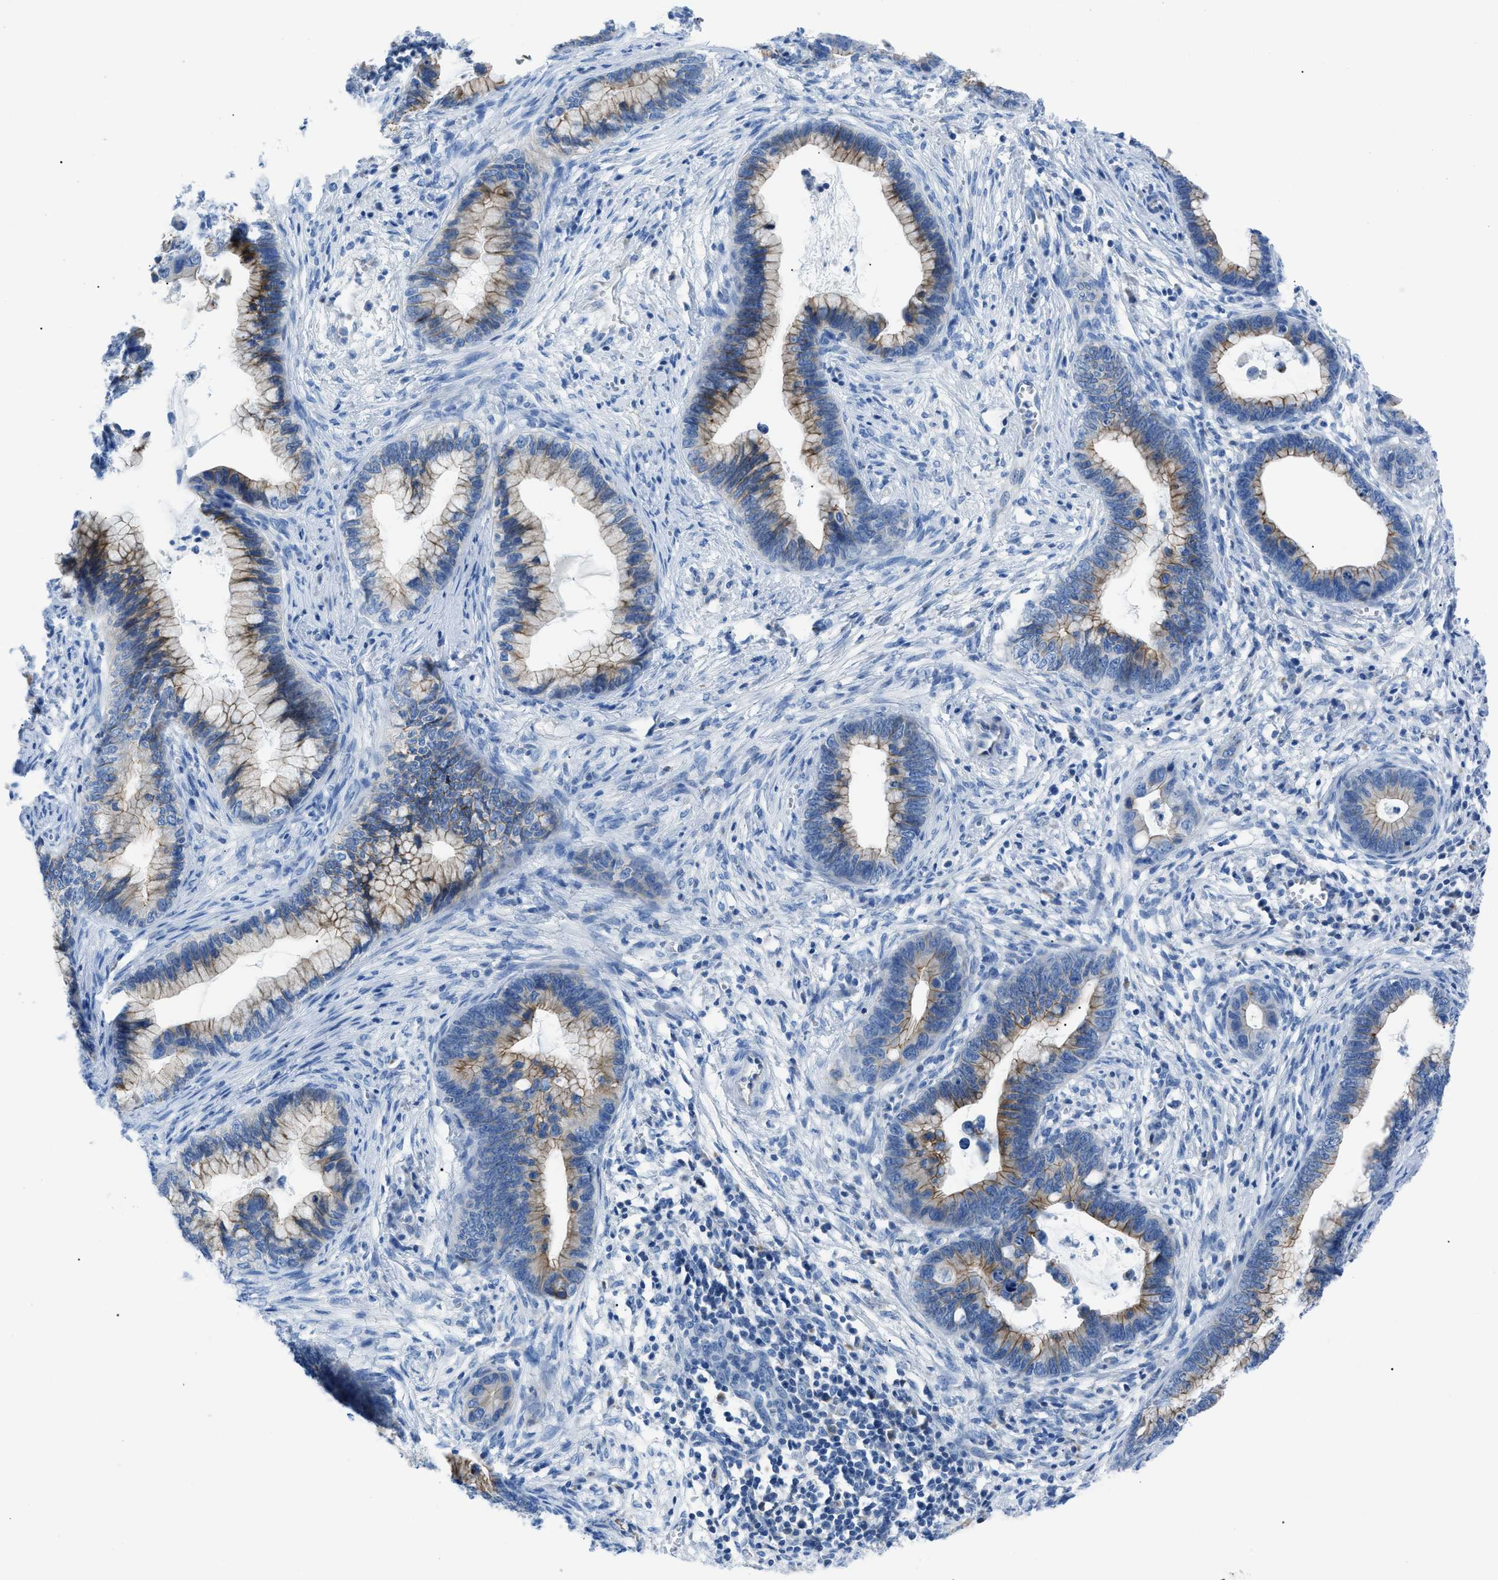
{"staining": {"intensity": "weak", "quantity": ">75%", "location": "cytoplasmic/membranous"}, "tissue": "cervical cancer", "cell_type": "Tumor cells", "image_type": "cancer", "snomed": [{"axis": "morphology", "description": "Adenocarcinoma, NOS"}, {"axis": "topography", "description": "Cervix"}], "caption": "Immunohistochemistry (DAB) staining of human cervical cancer (adenocarcinoma) exhibits weak cytoplasmic/membranous protein positivity in about >75% of tumor cells.", "gene": "ZDHHC24", "patient": {"sex": "female", "age": 44}}